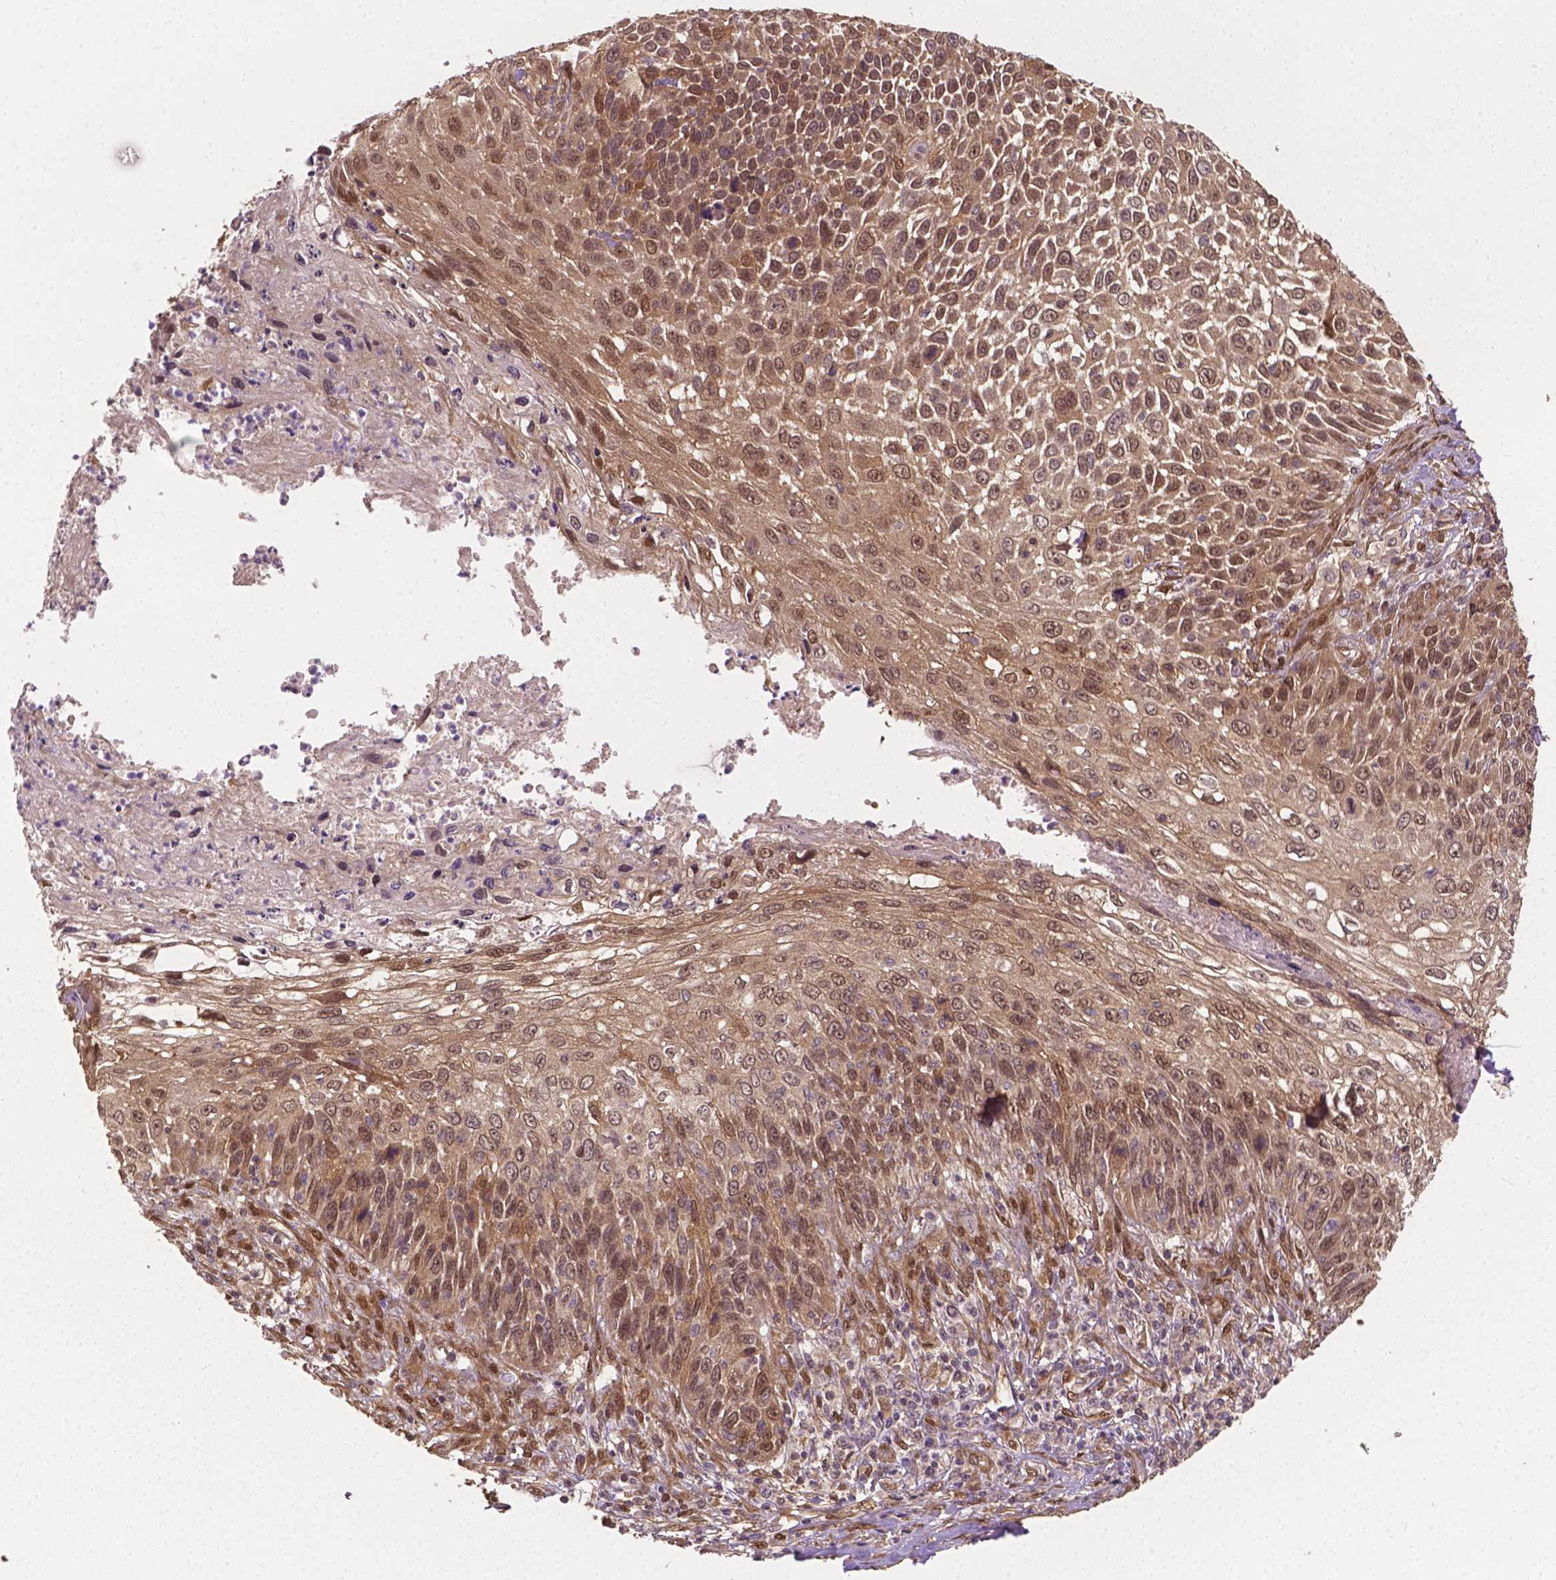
{"staining": {"intensity": "weak", "quantity": "25%-75%", "location": "cytoplasmic/membranous,nuclear"}, "tissue": "skin cancer", "cell_type": "Tumor cells", "image_type": "cancer", "snomed": [{"axis": "morphology", "description": "Squamous cell carcinoma, NOS"}, {"axis": "topography", "description": "Skin"}], "caption": "Approximately 25%-75% of tumor cells in squamous cell carcinoma (skin) demonstrate weak cytoplasmic/membranous and nuclear protein staining as visualized by brown immunohistochemical staining.", "gene": "YAP1", "patient": {"sex": "male", "age": 92}}